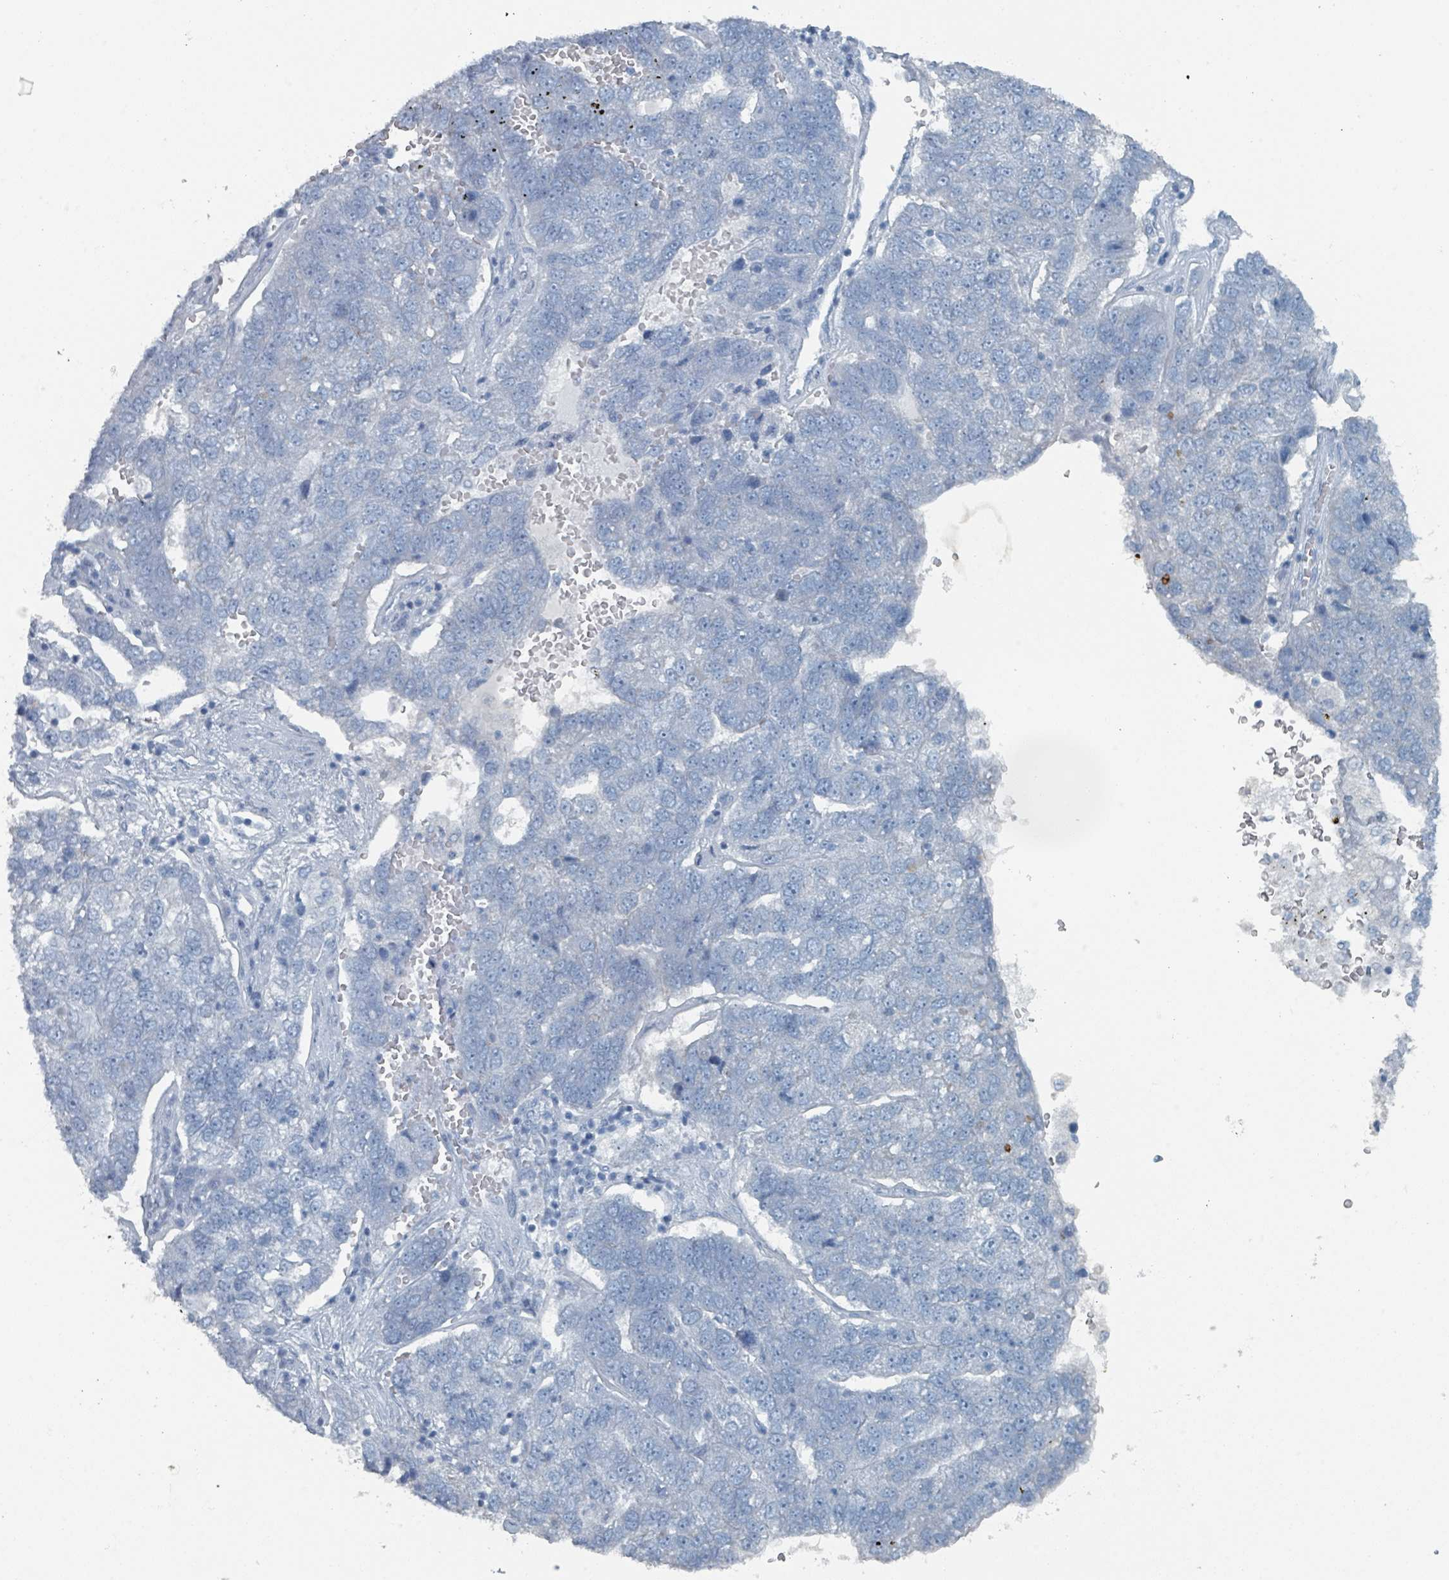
{"staining": {"intensity": "negative", "quantity": "none", "location": "none"}, "tissue": "pancreatic cancer", "cell_type": "Tumor cells", "image_type": "cancer", "snomed": [{"axis": "morphology", "description": "Adenocarcinoma, NOS"}, {"axis": "topography", "description": "Pancreas"}], "caption": "This photomicrograph is of adenocarcinoma (pancreatic) stained with immunohistochemistry to label a protein in brown with the nuclei are counter-stained blue. There is no staining in tumor cells. (DAB immunohistochemistry with hematoxylin counter stain).", "gene": "GAMT", "patient": {"sex": "female", "age": 61}}